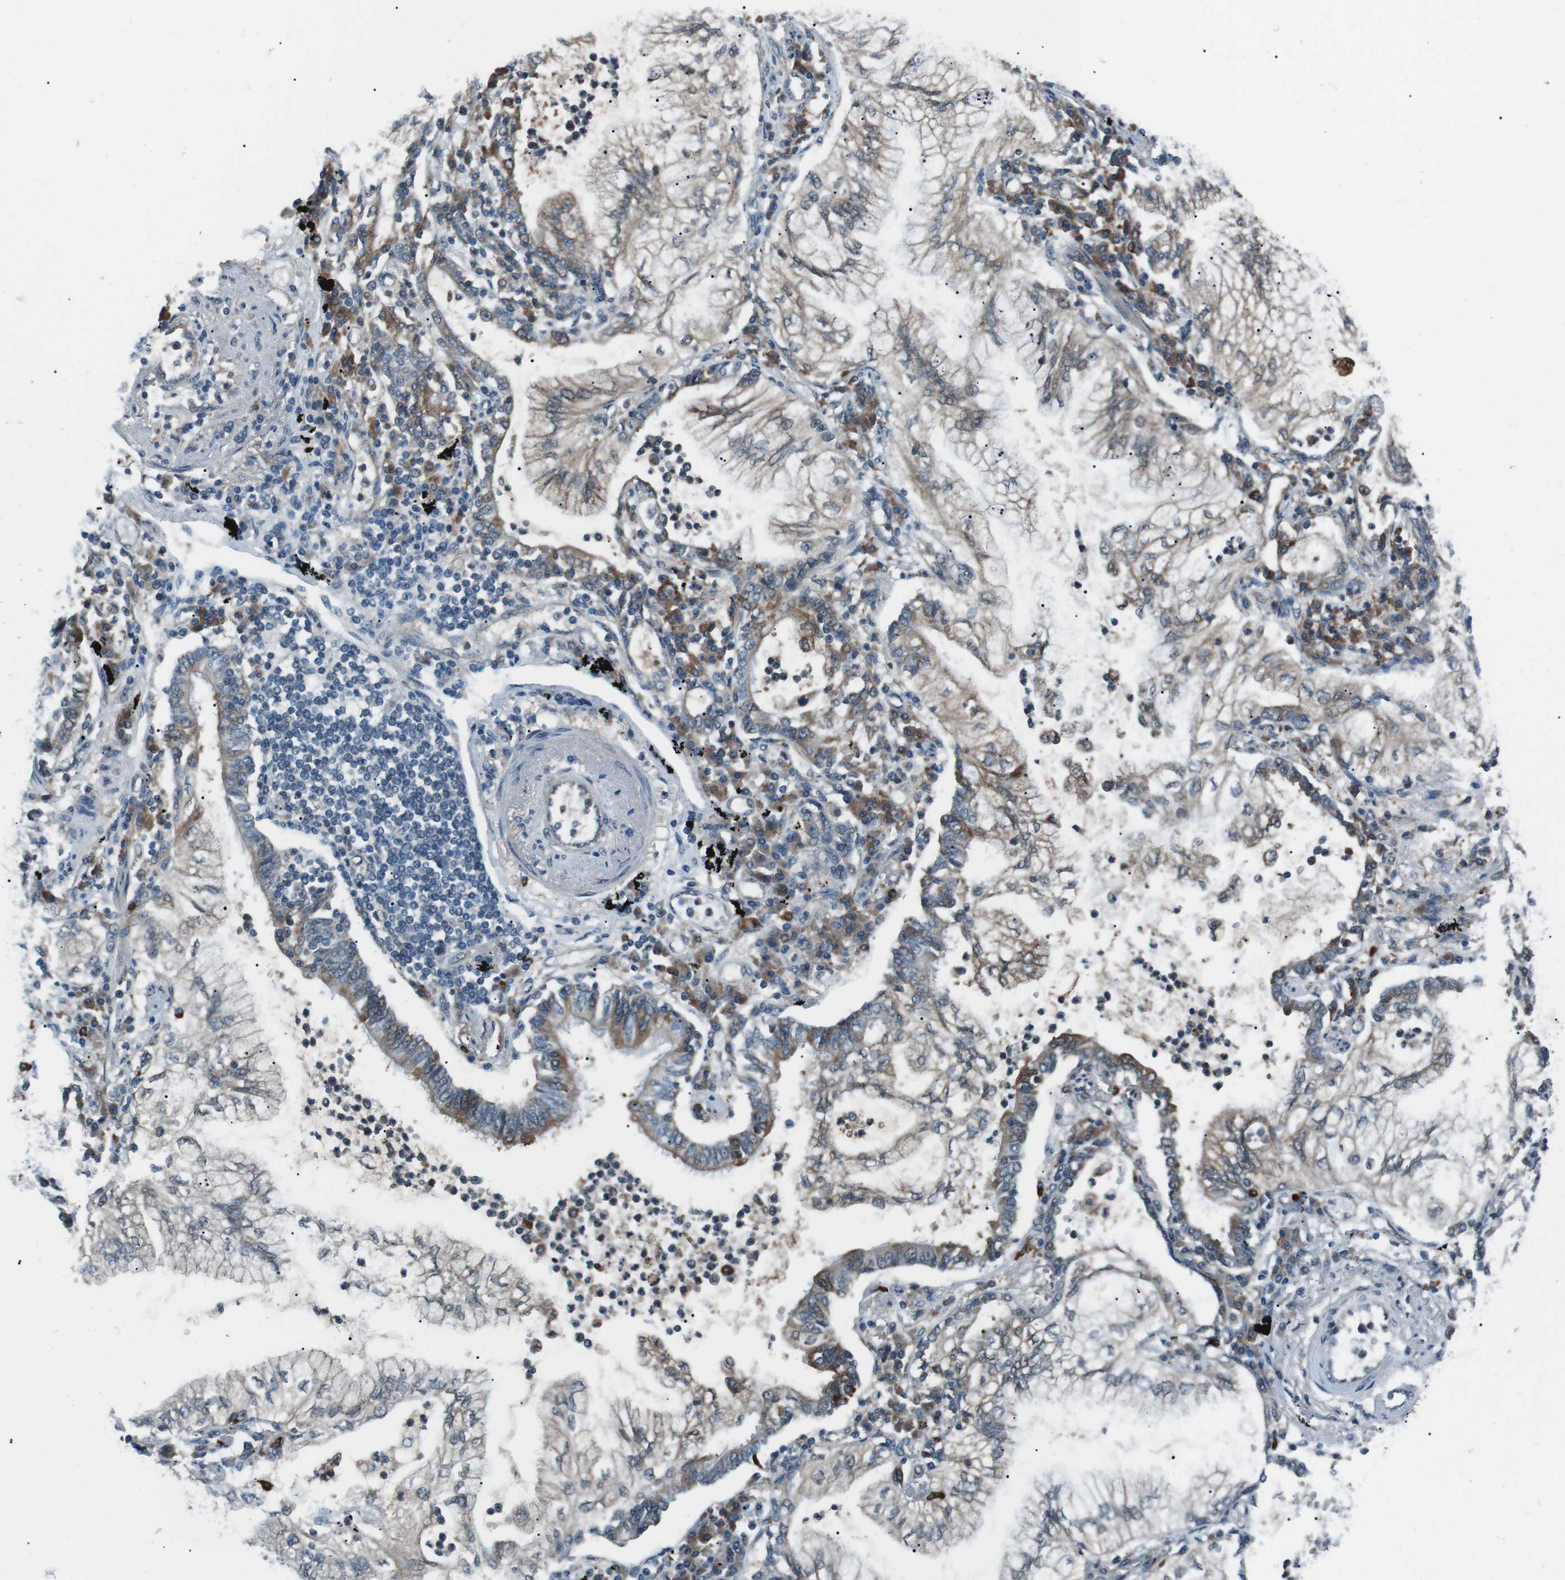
{"staining": {"intensity": "weak", "quantity": "<25%", "location": "cytoplasmic/membranous"}, "tissue": "lung cancer", "cell_type": "Tumor cells", "image_type": "cancer", "snomed": [{"axis": "morphology", "description": "Normal tissue, NOS"}, {"axis": "morphology", "description": "Adenocarcinoma, NOS"}, {"axis": "topography", "description": "Bronchus"}, {"axis": "topography", "description": "Lung"}], "caption": "Immunohistochemistry (IHC) histopathology image of adenocarcinoma (lung) stained for a protein (brown), which demonstrates no positivity in tumor cells.", "gene": "LRIG2", "patient": {"sex": "female", "age": 70}}